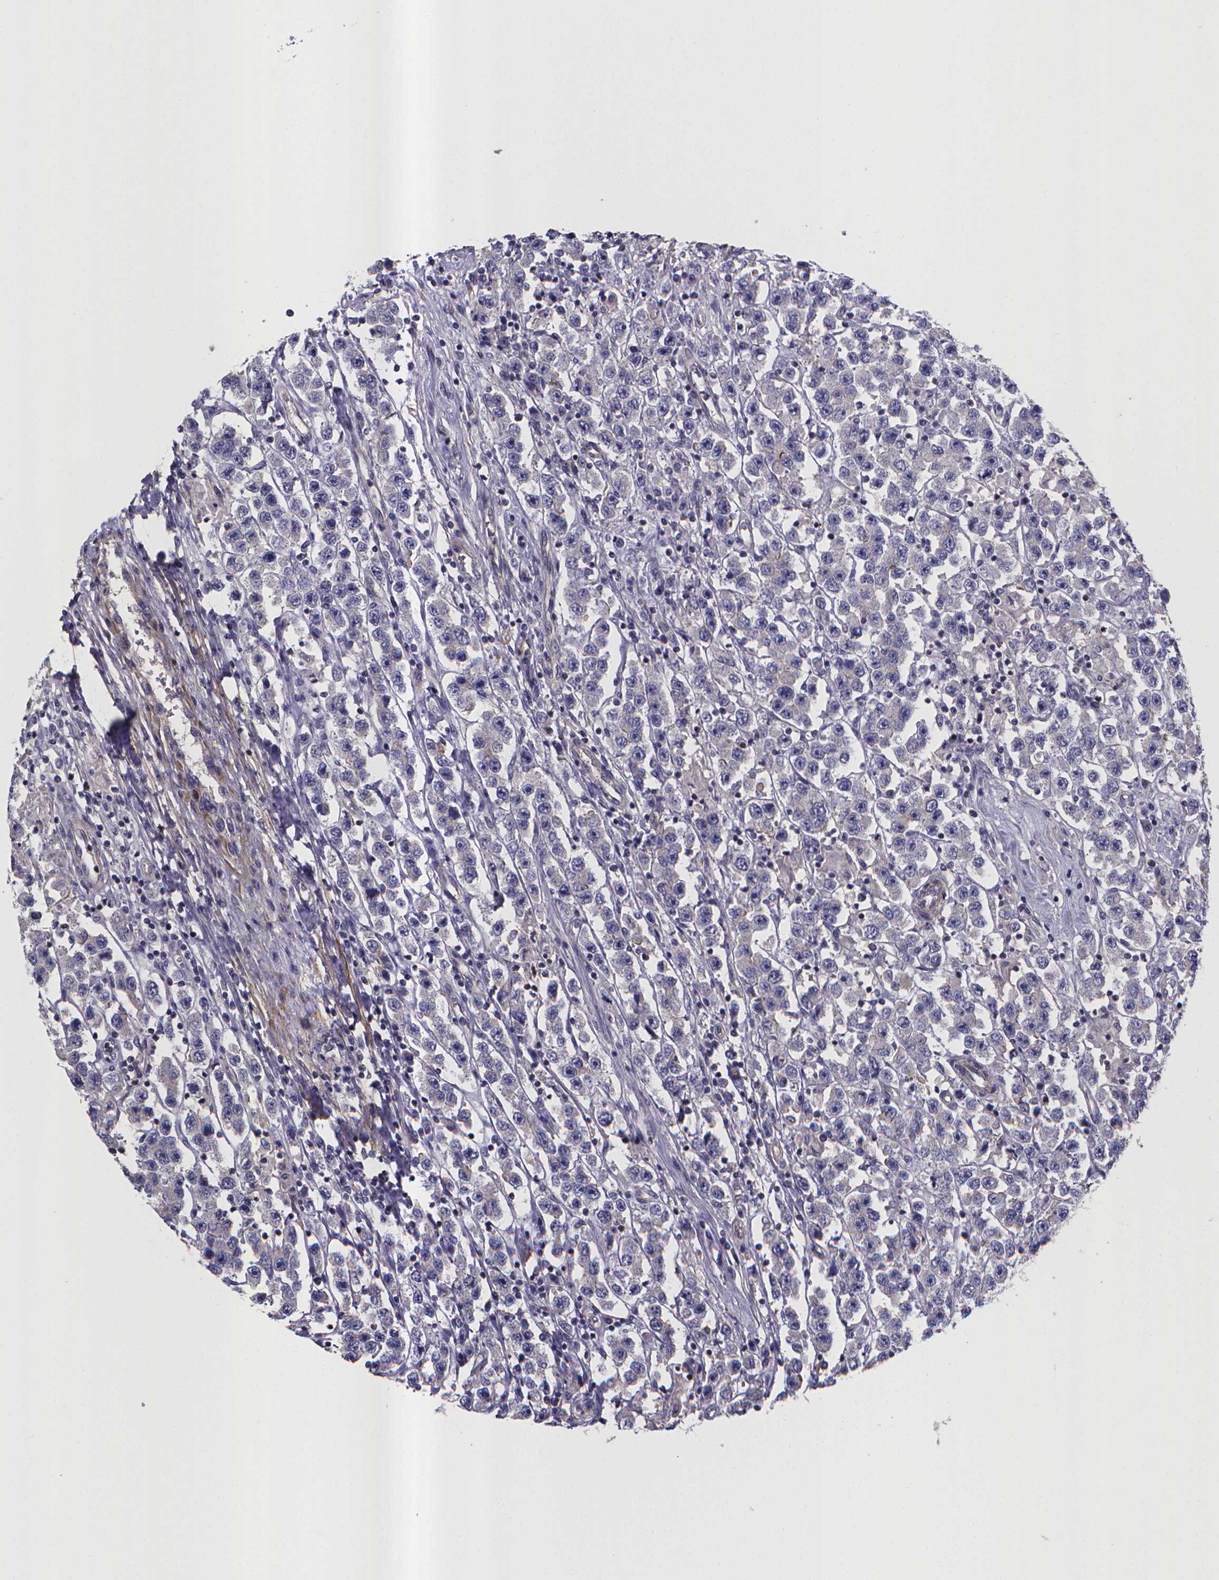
{"staining": {"intensity": "negative", "quantity": "none", "location": "none"}, "tissue": "testis cancer", "cell_type": "Tumor cells", "image_type": "cancer", "snomed": [{"axis": "morphology", "description": "Seminoma, NOS"}, {"axis": "topography", "description": "Testis"}], "caption": "Tumor cells are negative for protein expression in human testis cancer.", "gene": "RERG", "patient": {"sex": "male", "age": 45}}